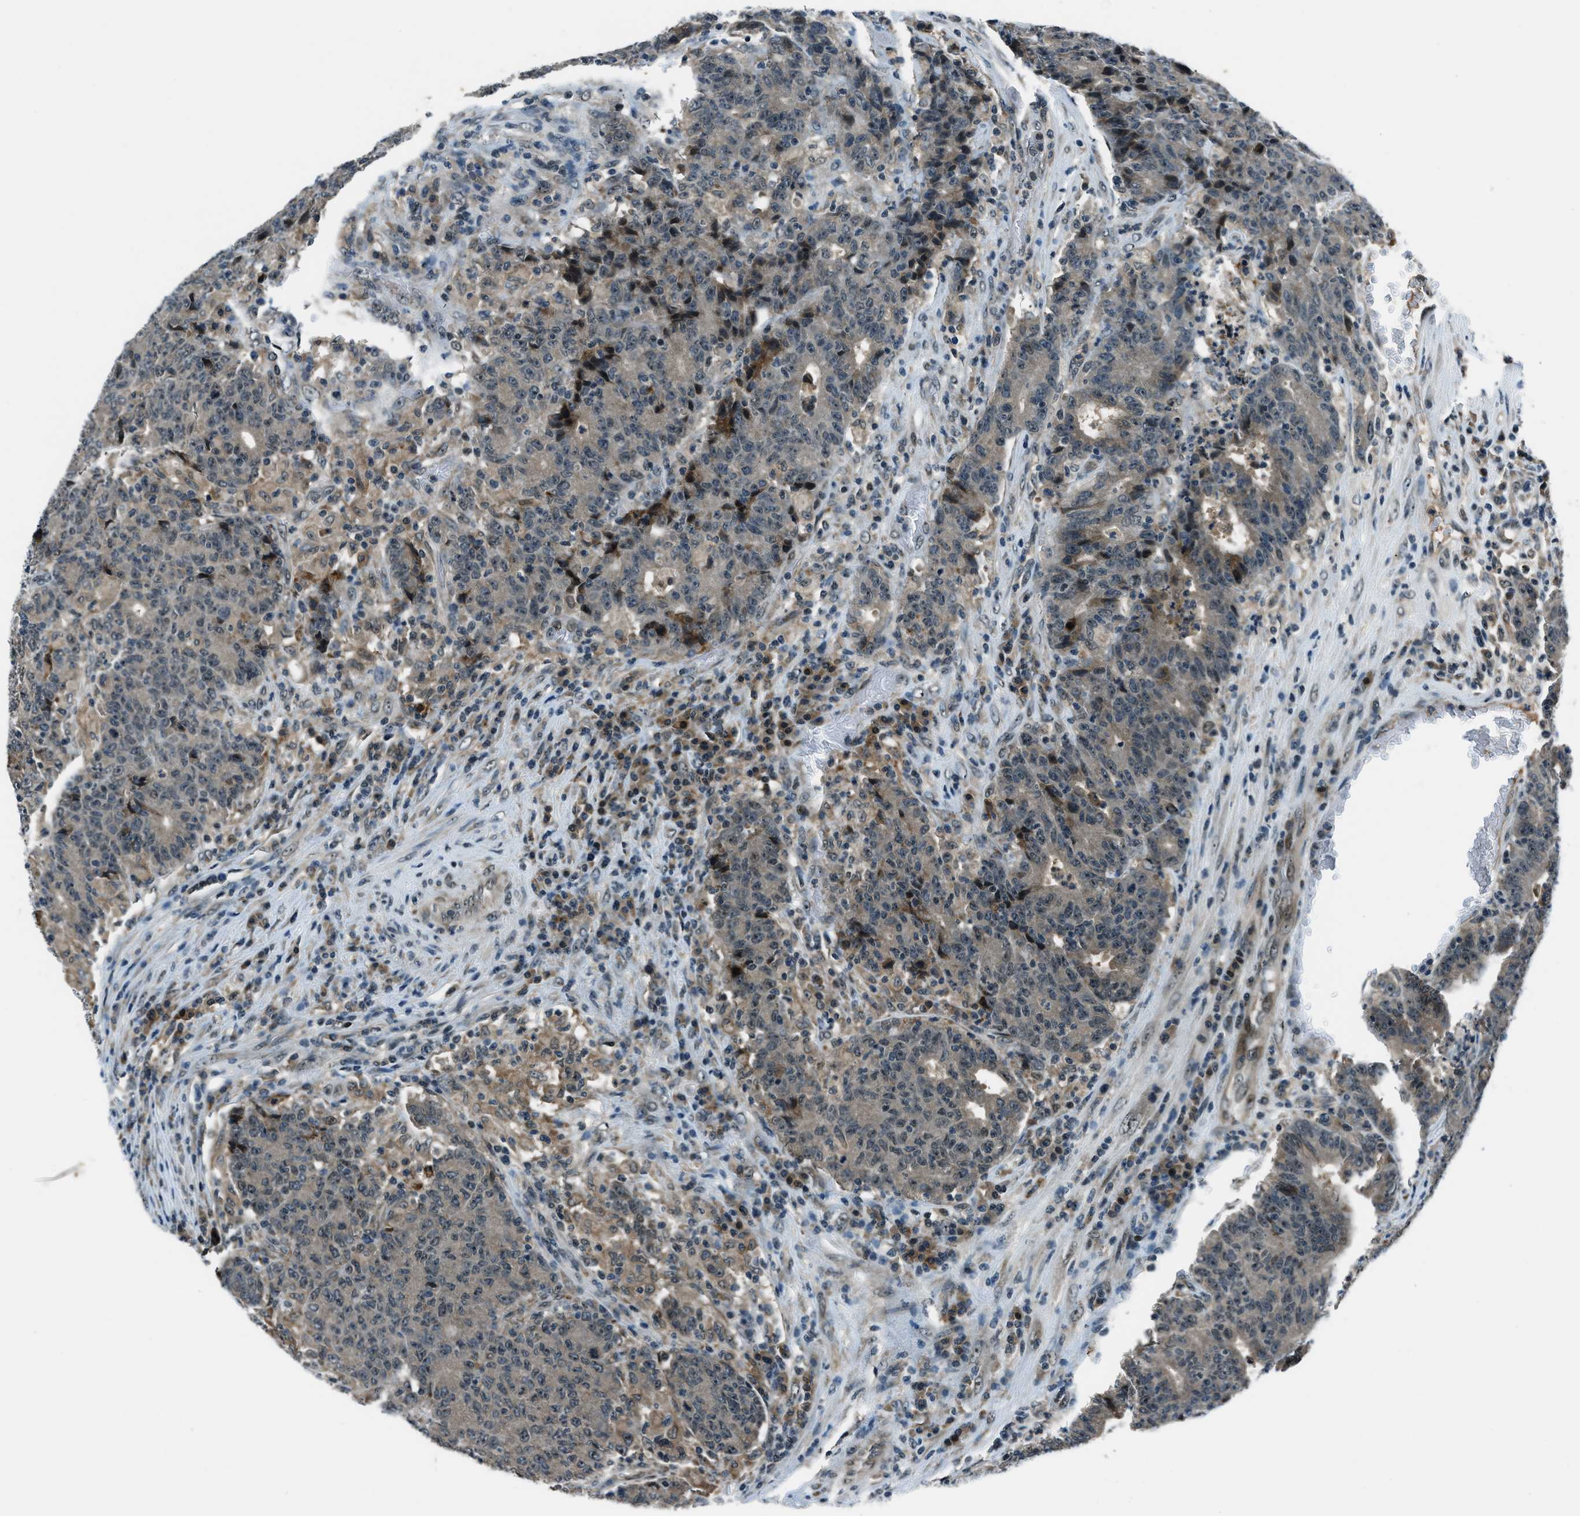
{"staining": {"intensity": "weak", "quantity": "<25%", "location": "cytoplasmic/membranous,nuclear"}, "tissue": "colorectal cancer", "cell_type": "Tumor cells", "image_type": "cancer", "snomed": [{"axis": "morphology", "description": "Normal tissue, NOS"}, {"axis": "morphology", "description": "Adenocarcinoma, NOS"}, {"axis": "topography", "description": "Colon"}], "caption": "Immunohistochemistry (IHC) image of neoplastic tissue: adenocarcinoma (colorectal) stained with DAB exhibits no significant protein staining in tumor cells.", "gene": "ACTL9", "patient": {"sex": "female", "age": 75}}